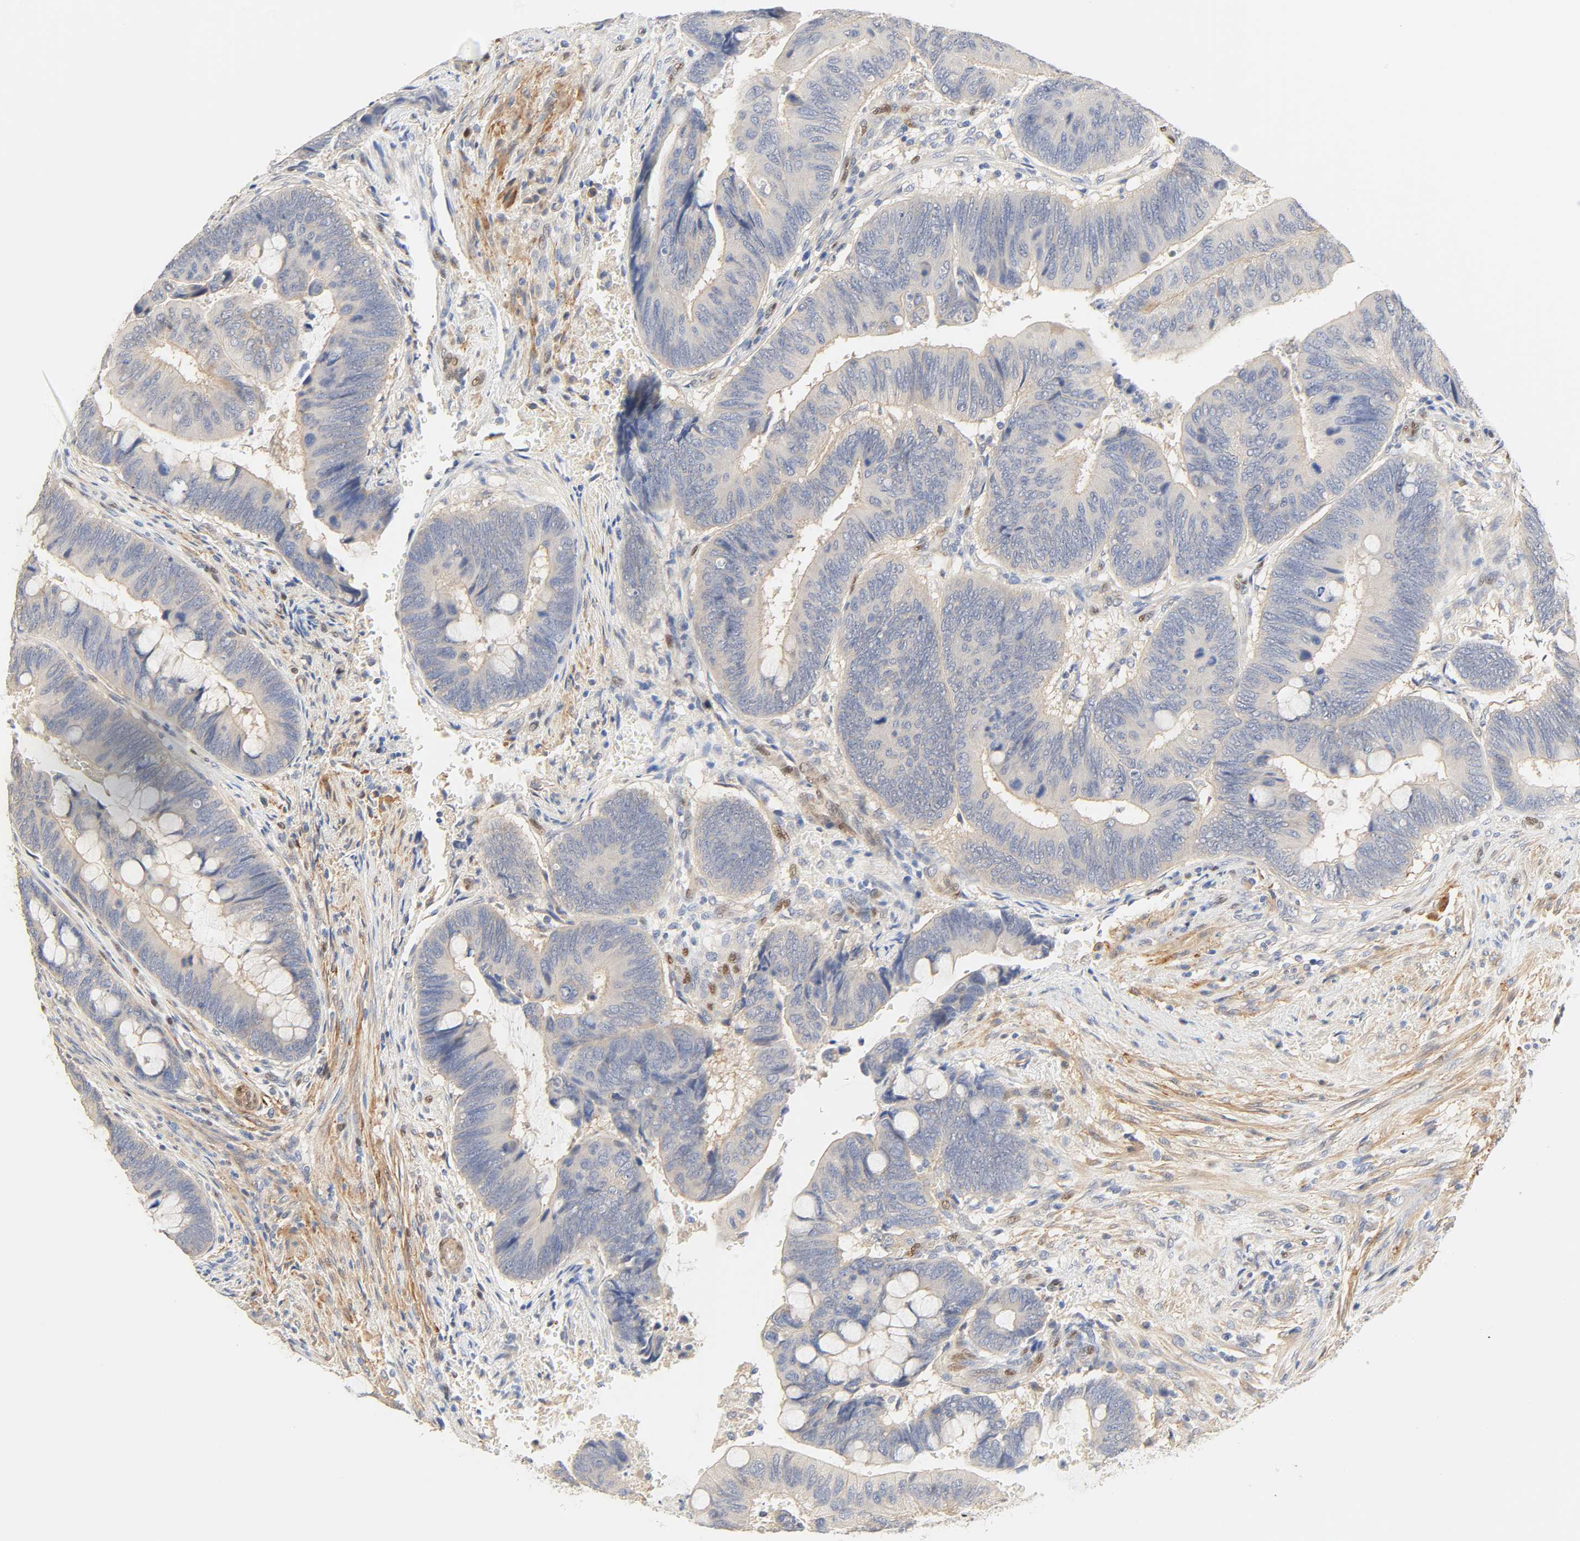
{"staining": {"intensity": "negative", "quantity": "none", "location": "none"}, "tissue": "colorectal cancer", "cell_type": "Tumor cells", "image_type": "cancer", "snomed": [{"axis": "morphology", "description": "Normal tissue, NOS"}, {"axis": "morphology", "description": "Adenocarcinoma, NOS"}, {"axis": "topography", "description": "Rectum"}], "caption": "Adenocarcinoma (colorectal) was stained to show a protein in brown. There is no significant positivity in tumor cells.", "gene": "BORCS8-MEF2B", "patient": {"sex": "male", "age": 92}}